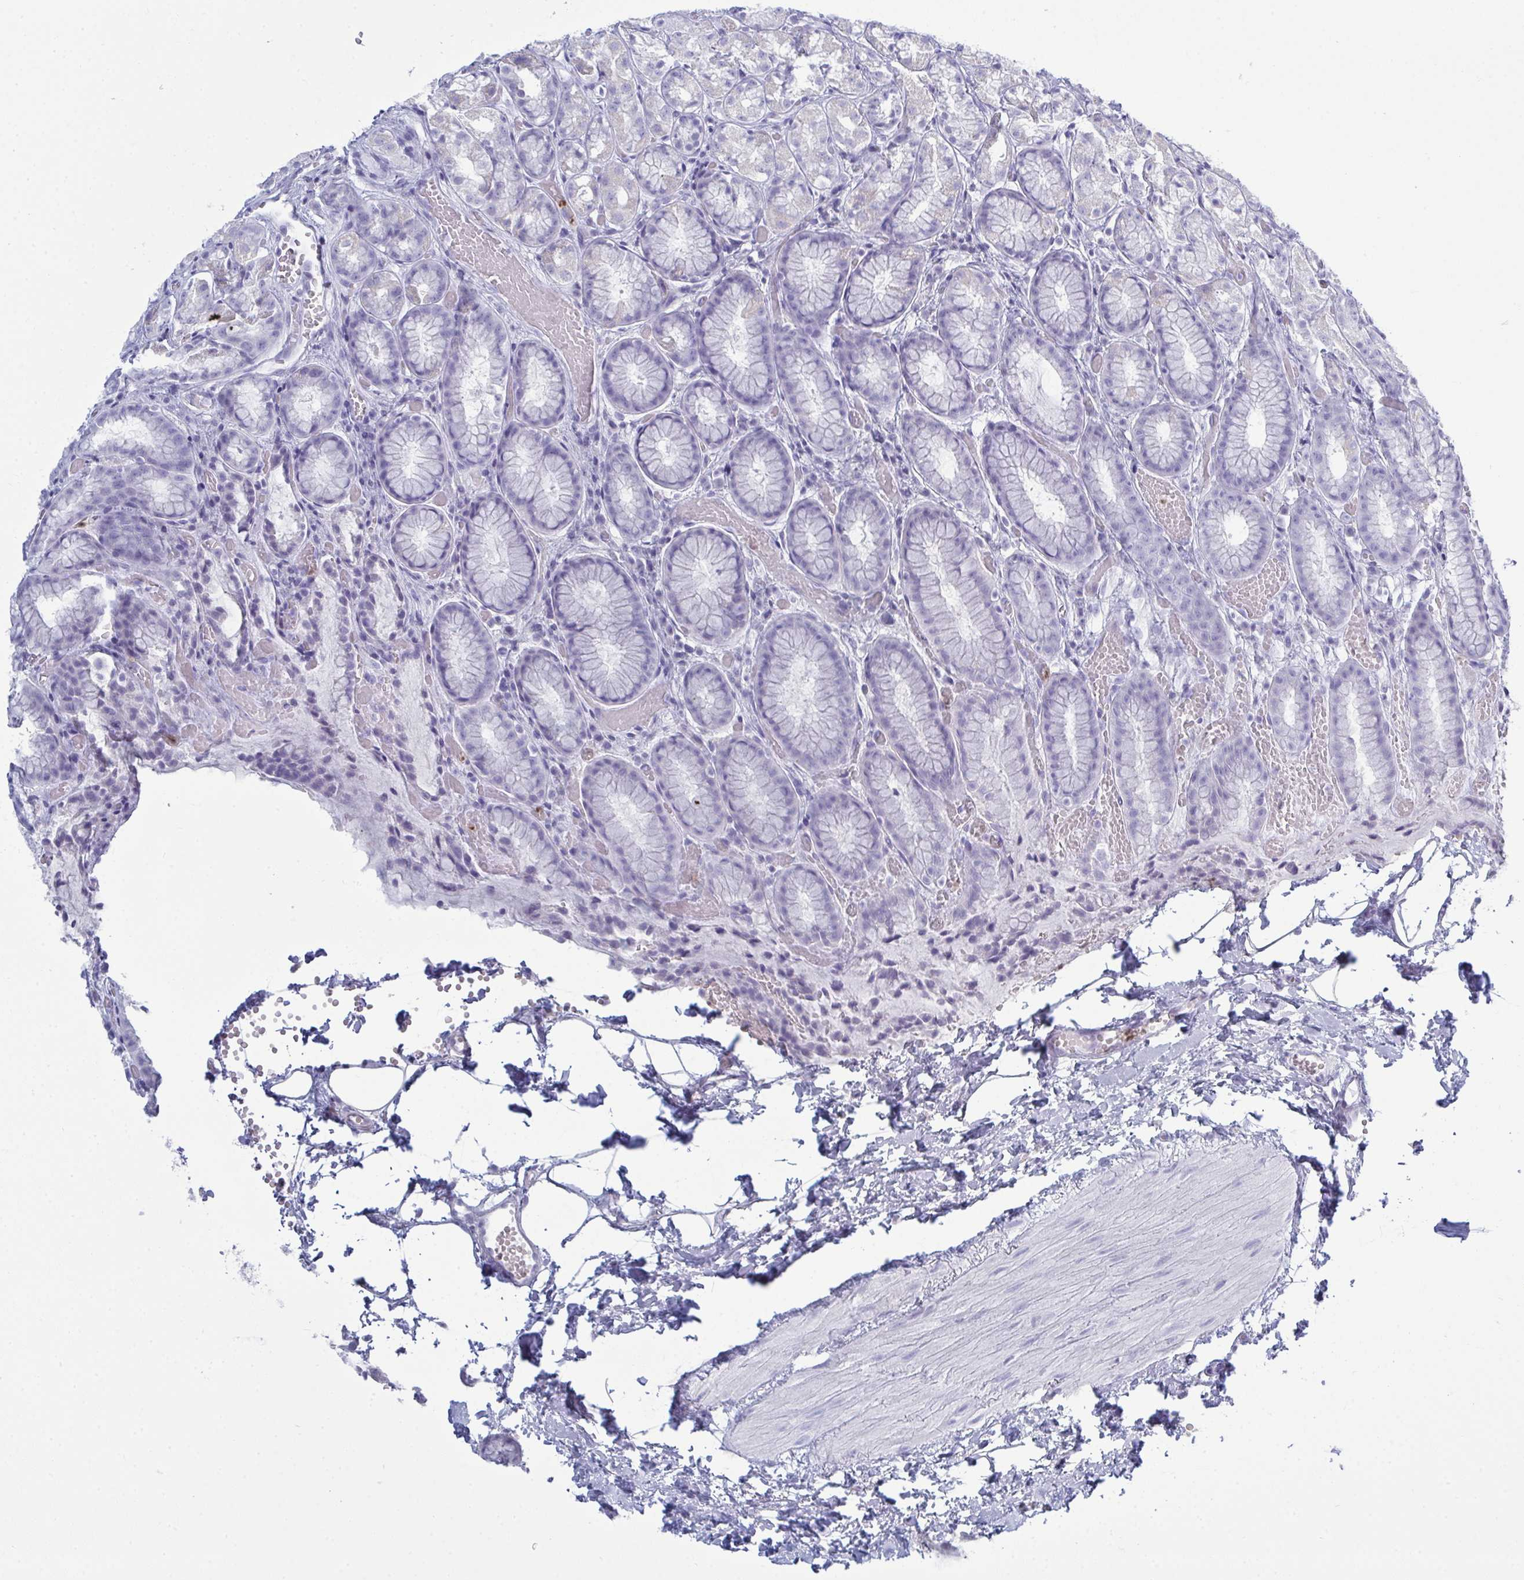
{"staining": {"intensity": "negative", "quantity": "none", "location": "none"}, "tissue": "stomach", "cell_type": "Glandular cells", "image_type": "normal", "snomed": [{"axis": "morphology", "description": "Normal tissue, NOS"}, {"axis": "topography", "description": "Stomach"}], "caption": "There is no significant positivity in glandular cells of stomach. The staining is performed using DAB brown chromogen with nuclei counter-stained in using hematoxylin.", "gene": "SERPINB10", "patient": {"sex": "male", "age": 70}}